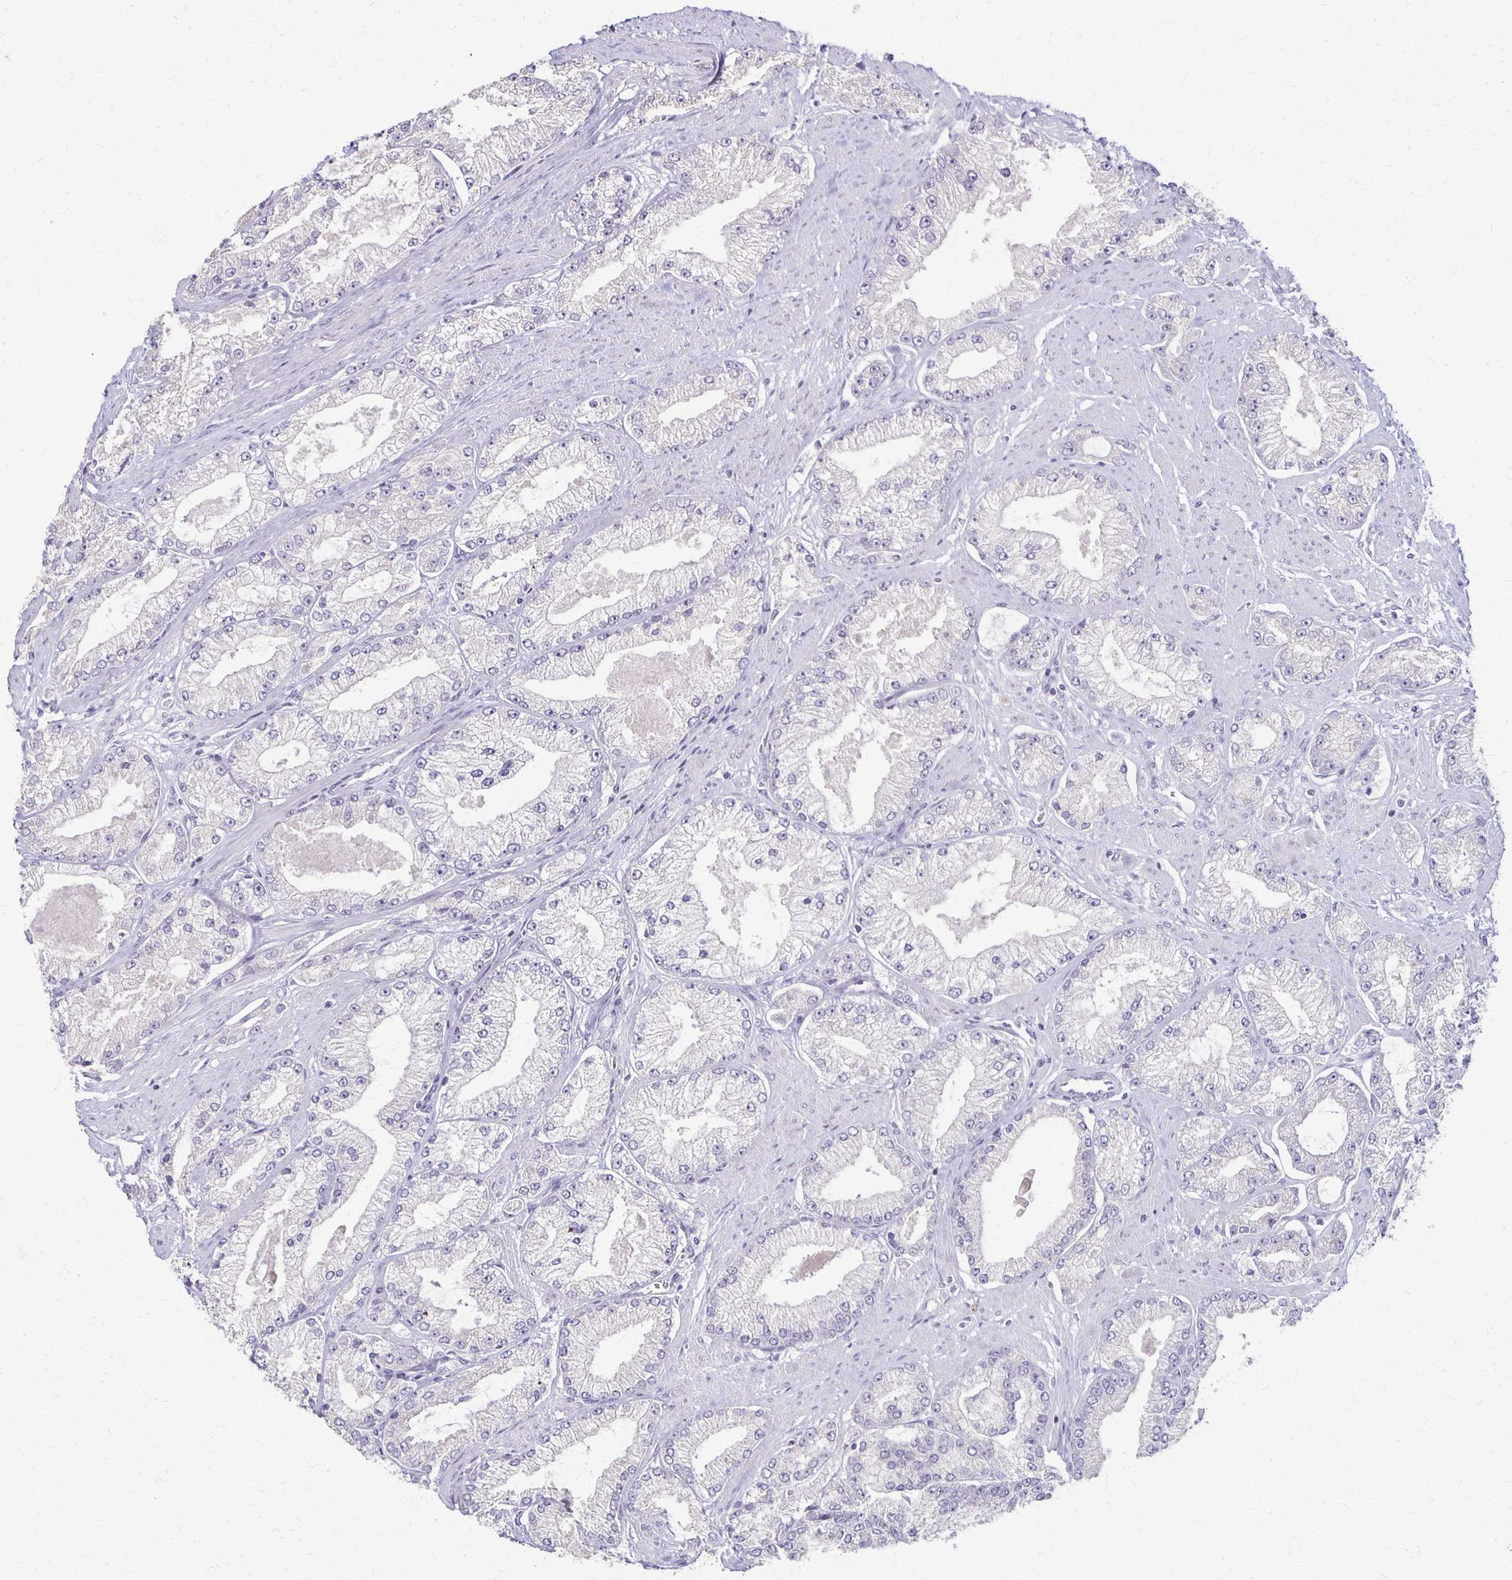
{"staining": {"intensity": "negative", "quantity": "none", "location": "none"}, "tissue": "prostate cancer", "cell_type": "Tumor cells", "image_type": "cancer", "snomed": [{"axis": "morphology", "description": "Adenocarcinoma, High grade"}, {"axis": "topography", "description": "Prostate"}], "caption": "Tumor cells show no significant positivity in prostate cancer. The staining was performed using DAB (3,3'-diaminobenzidine) to visualize the protein expression in brown, while the nuclei were stained in blue with hematoxylin (Magnification: 20x).", "gene": "SLC35E2B", "patient": {"sex": "male", "age": 68}}